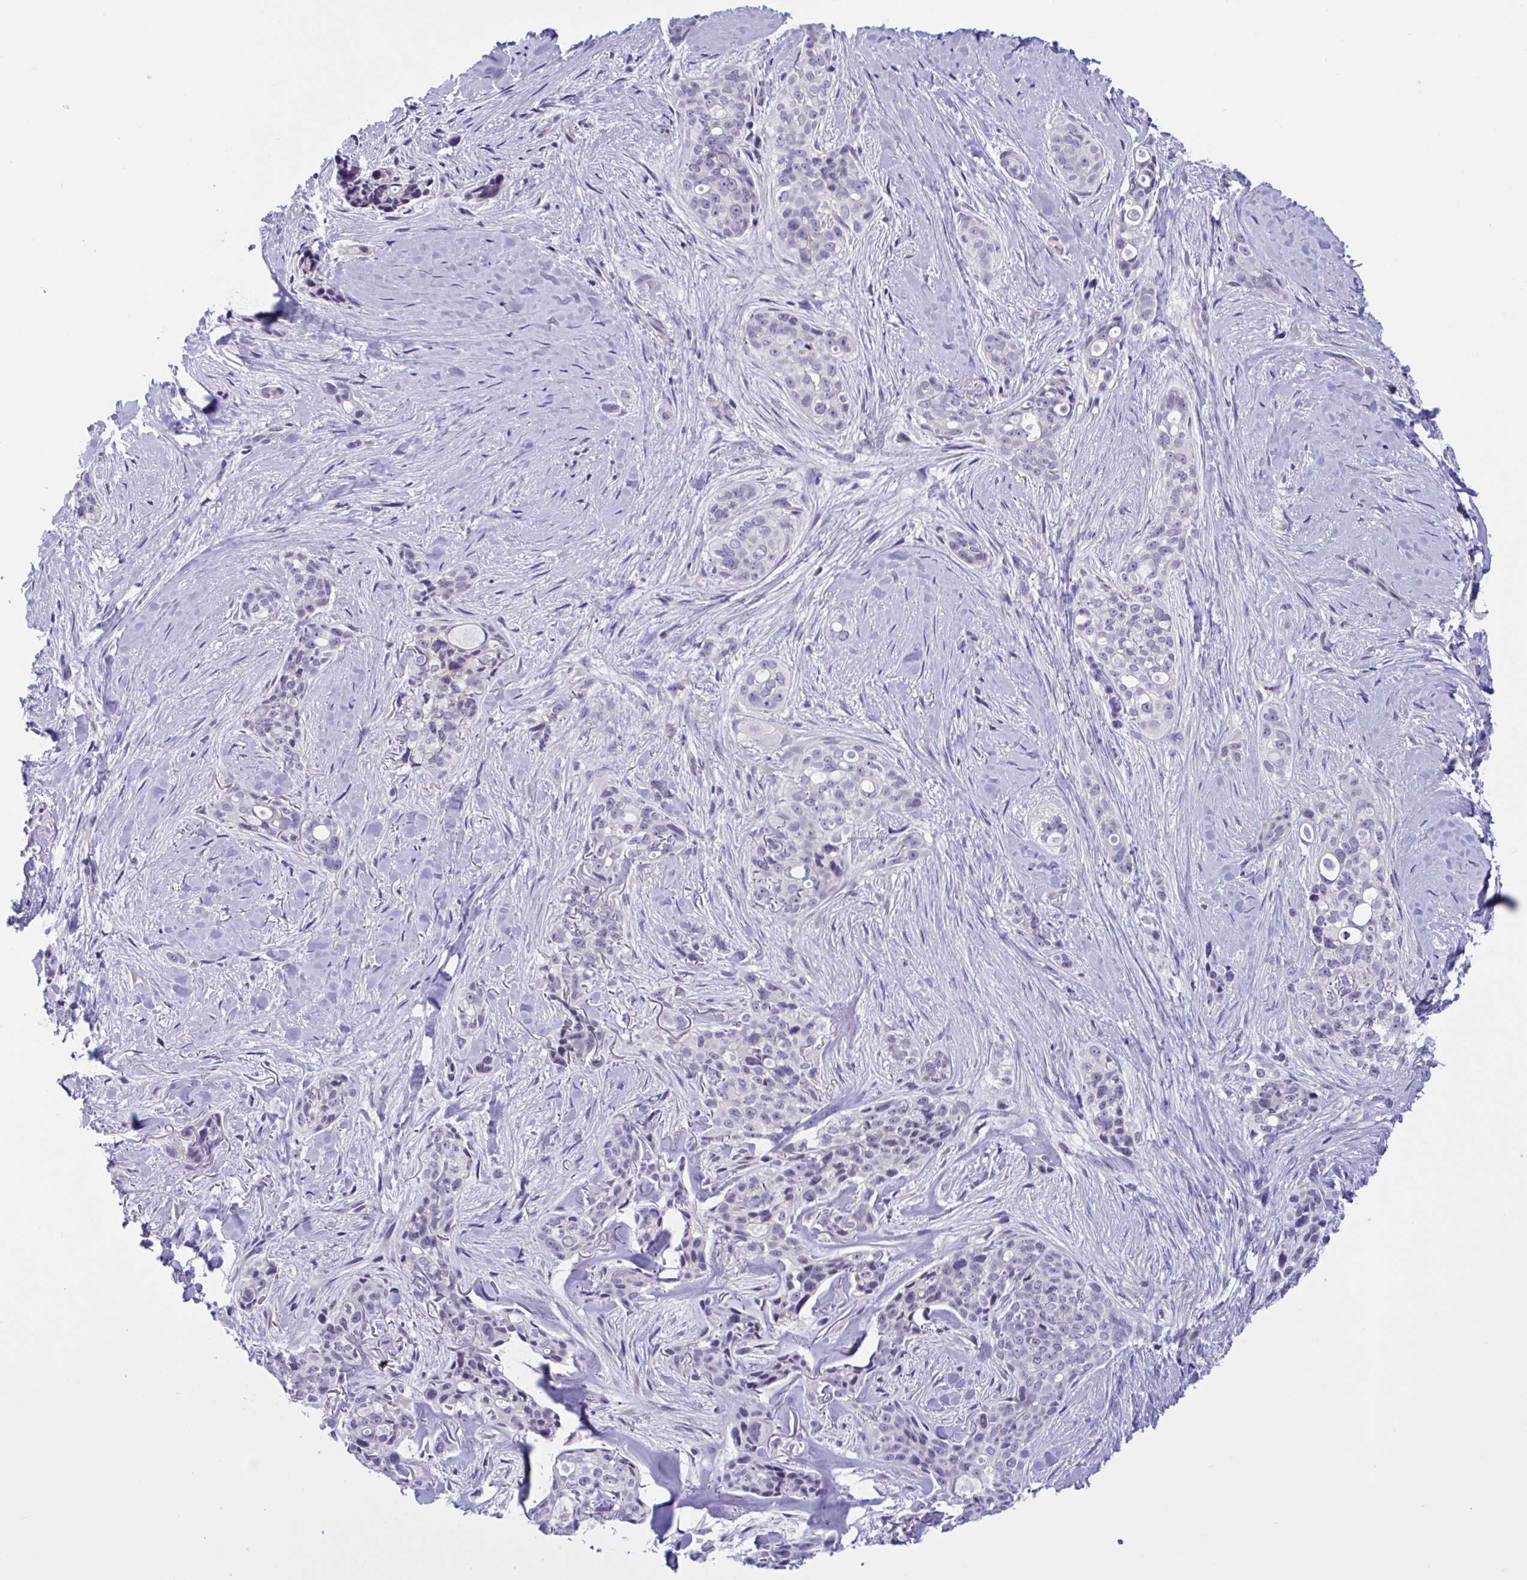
{"staining": {"intensity": "negative", "quantity": "none", "location": "none"}, "tissue": "skin cancer", "cell_type": "Tumor cells", "image_type": "cancer", "snomed": [{"axis": "morphology", "description": "Basal cell carcinoma"}, {"axis": "topography", "description": "Skin"}], "caption": "The immunohistochemistry histopathology image has no significant expression in tumor cells of skin basal cell carcinoma tissue.", "gene": "SNX11", "patient": {"sex": "female", "age": 79}}